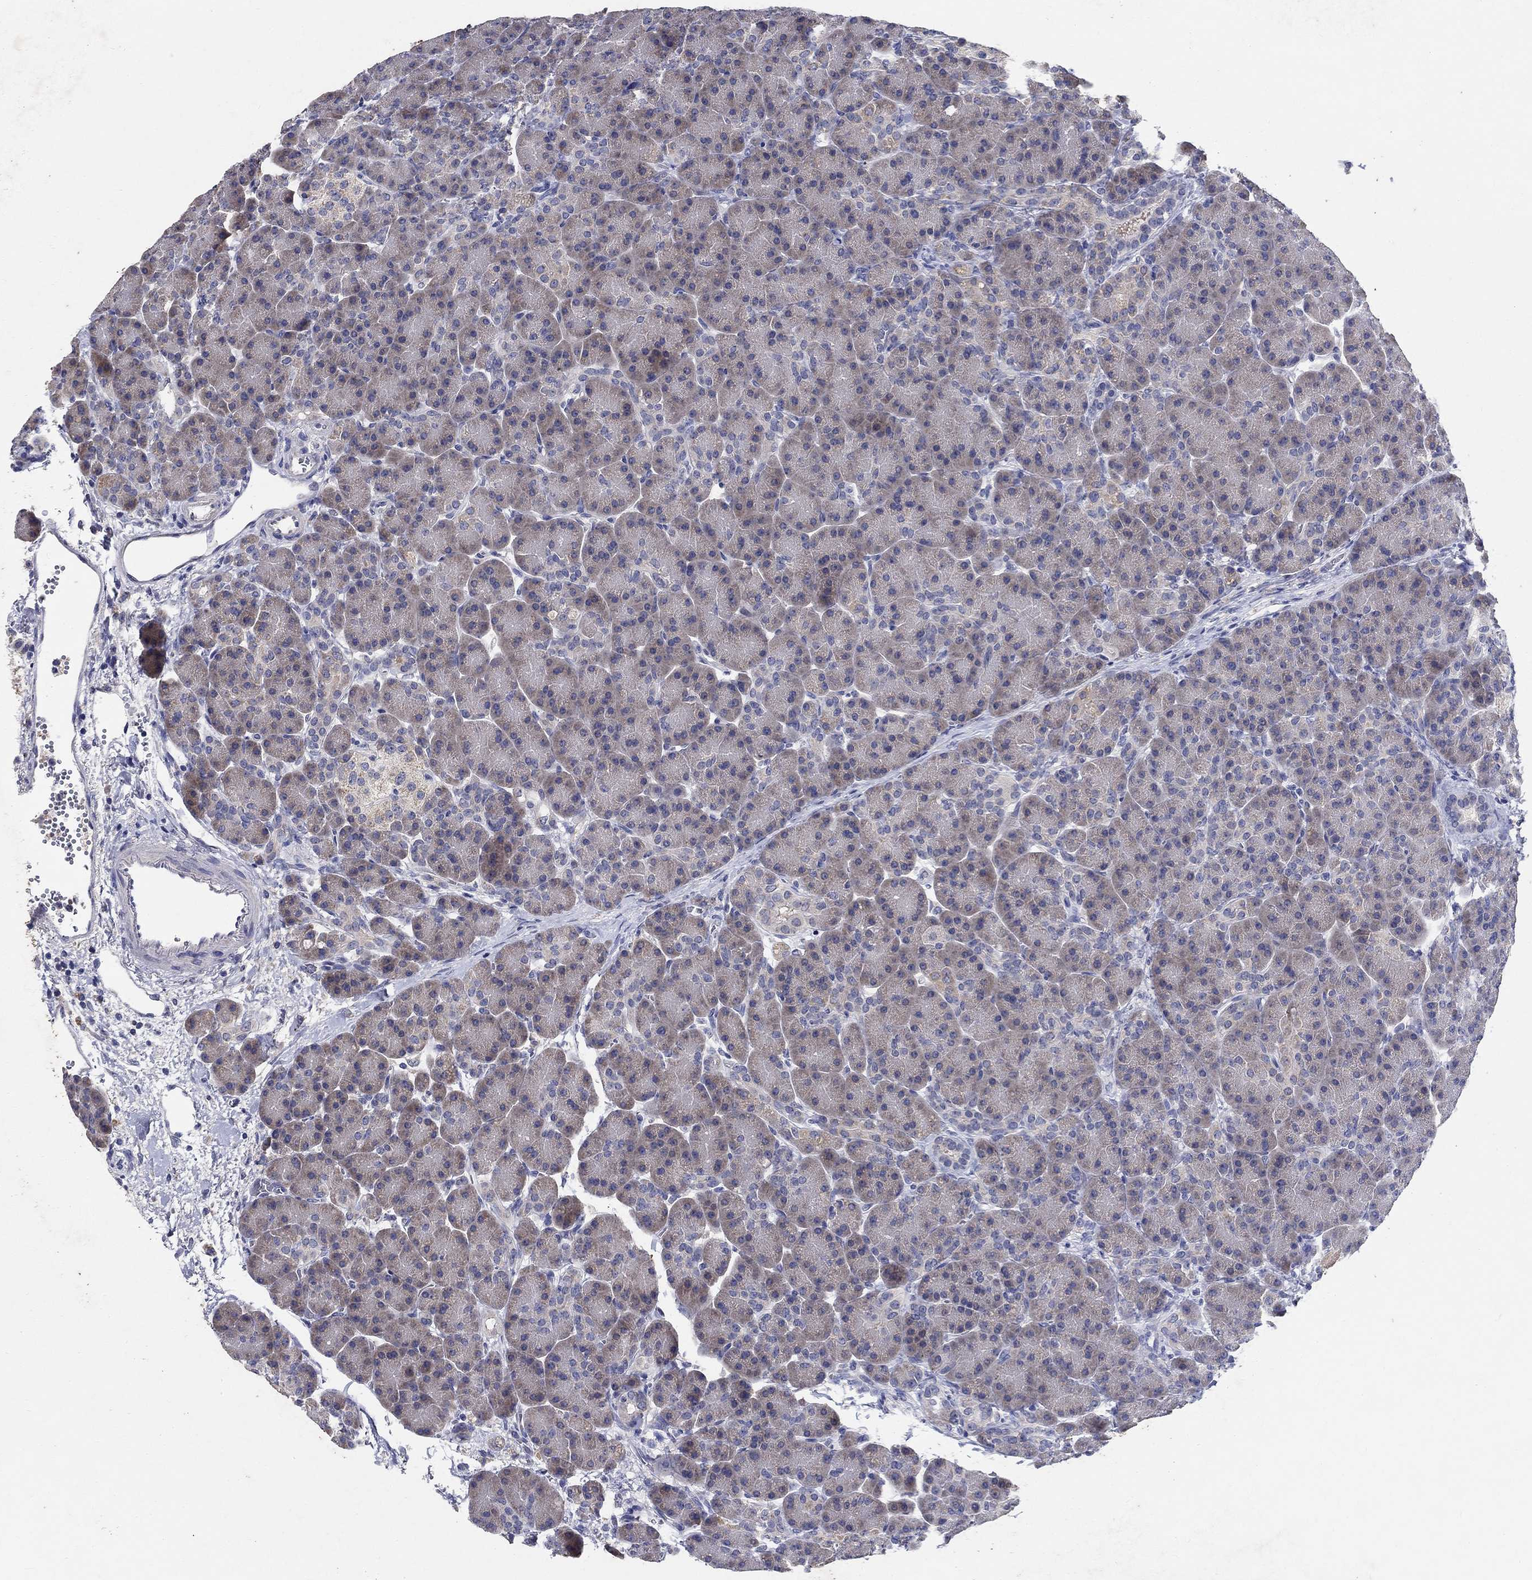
{"staining": {"intensity": "weak", "quantity": "<25%", "location": "cytoplasmic/membranous"}, "tissue": "pancreas", "cell_type": "Exocrine glandular cells", "image_type": "normal", "snomed": [{"axis": "morphology", "description": "Normal tissue, NOS"}, {"axis": "topography", "description": "Pancreas"}], "caption": "Micrograph shows no protein staining in exocrine glandular cells of normal pancreas.", "gene": "PROZ", "patient": {"sex": "female", "age": 63}}